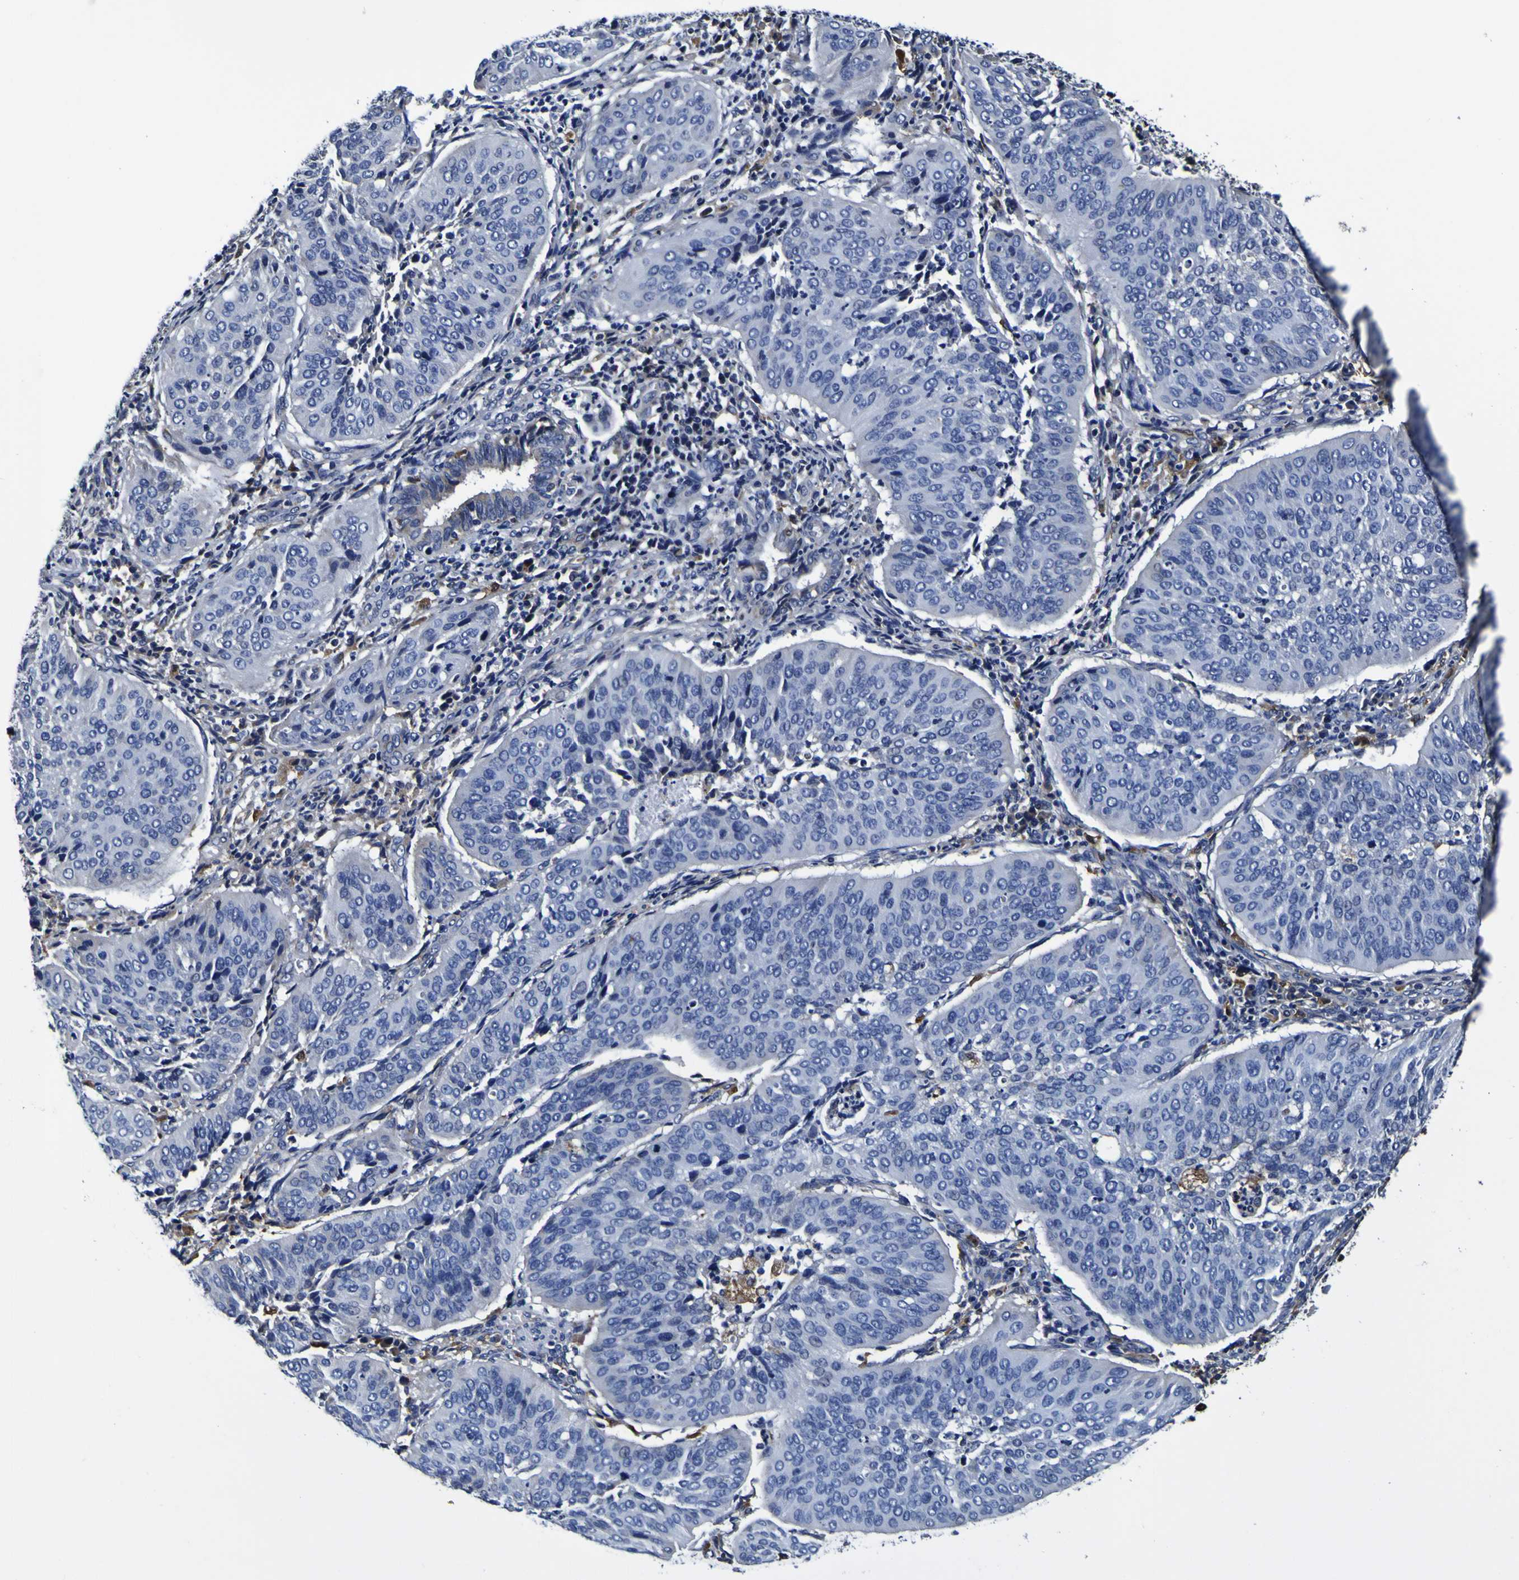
{"staining": {"intensity": "negative", "quantity": "none", "location": "none"}, "tissue": "cervical cancer", "cell_type": "Tumor cells", "image_type": "cancer", "snomed": [{"axis": "morphology", "description": "Normal tissue, NOS"}, {"axis": "morphology", "description": "Squamous cell carcinoma, NOS"}, {"axis": "topography", "description": "Cervix"}], "caption": "Immunohistochemistry (IHC) of cervical cancer (squamous cell carcinoma) demonstrates no positivity in tumor cells.", "gene": "GPX1", "patient": {"sex": "female", "age": 39}}